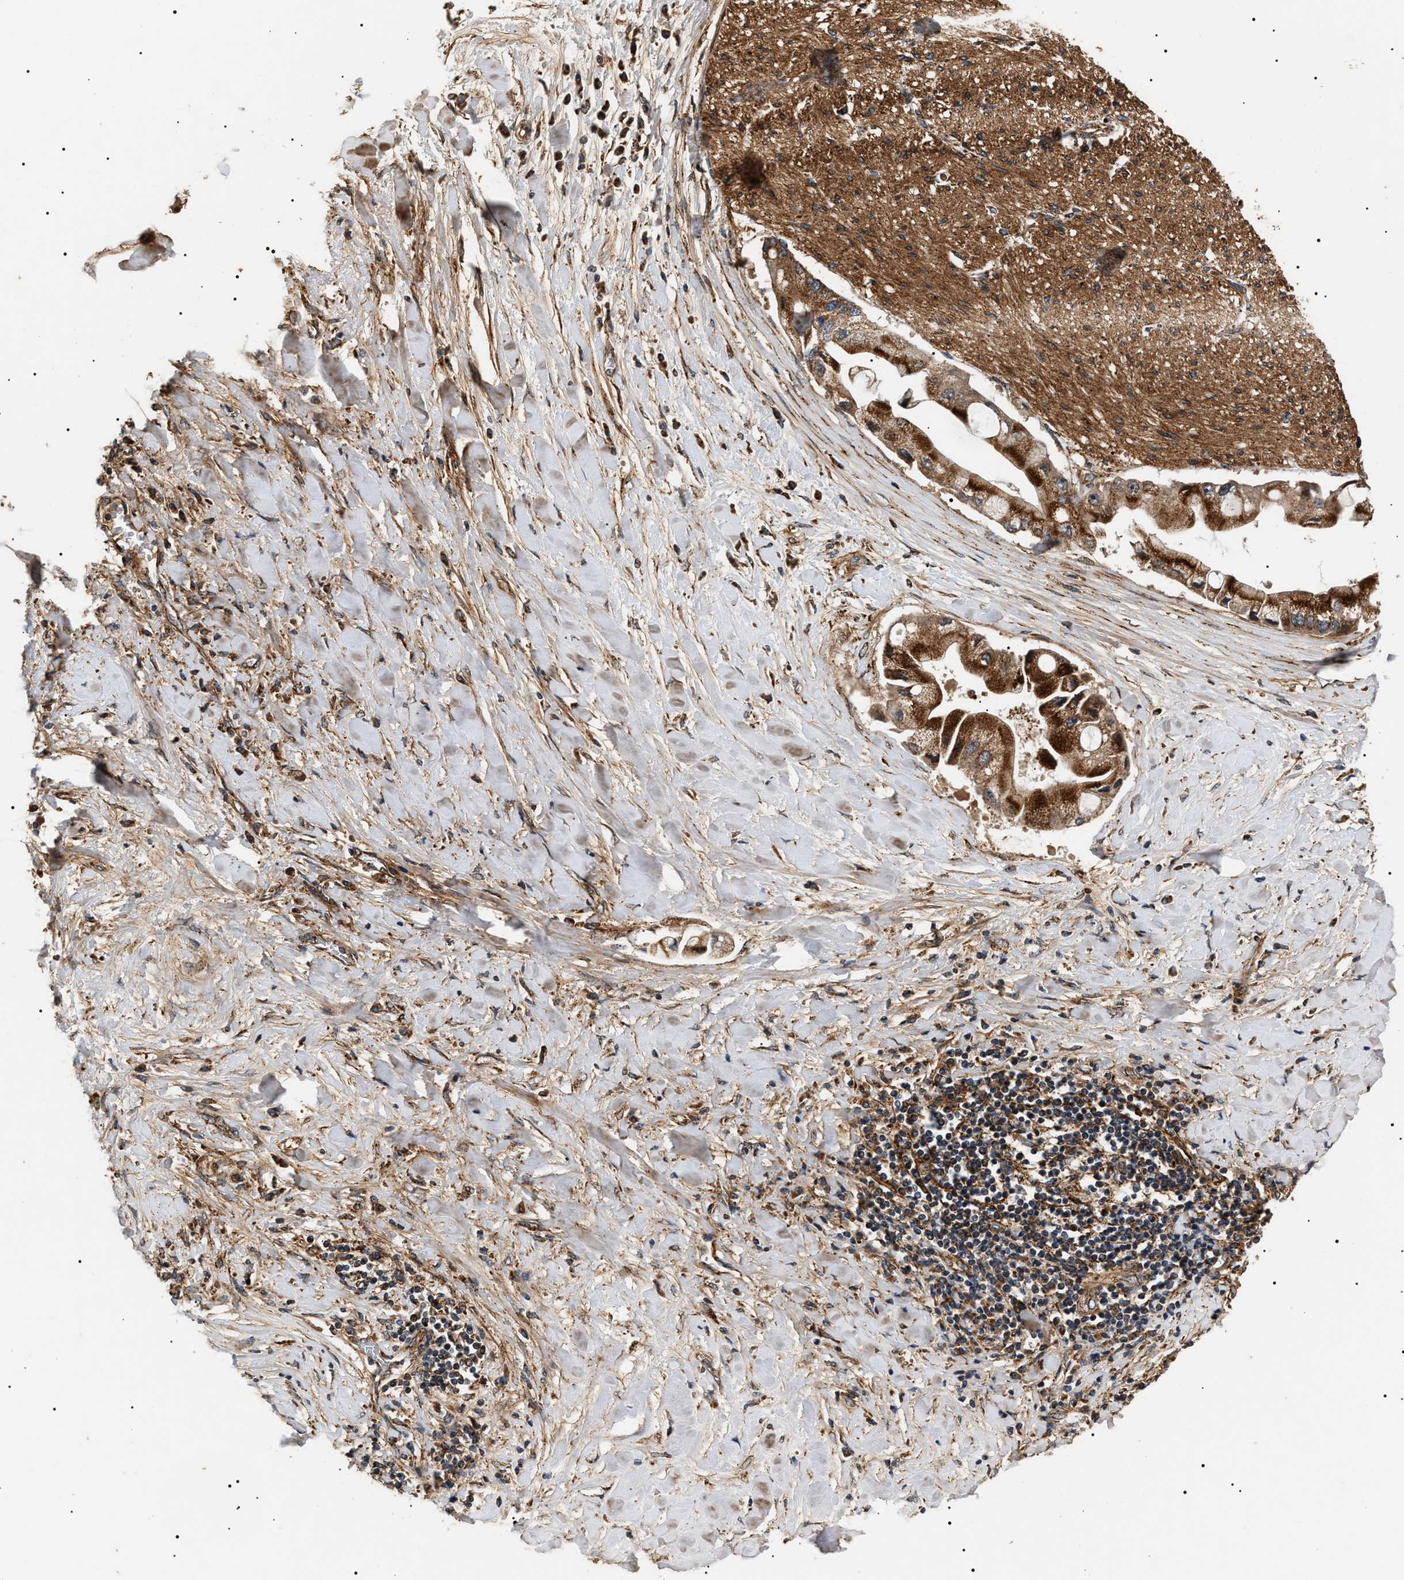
{"staining": {"intensity": "strong", "quantity": ">75%", "location": "cytoplasmic/membranous"}, "tissue": "liver cancer", "cell_type": "Tumor cells", "image_type": "cancer", "snomed": [{"axis": "morphology", "description": "Cholangiocarcinoma"}, {"axis": "topography", "description": "Liver"}], "caption": "DAB immunohistochemical staining of human cholangiocarcinoma (liver) demonstrates strong cytoplasmic/membranous protein staining in approximately >75% of tumor cells.", "gene": "ZBTB26", "patient": {"sex": "male", "age": 50}}